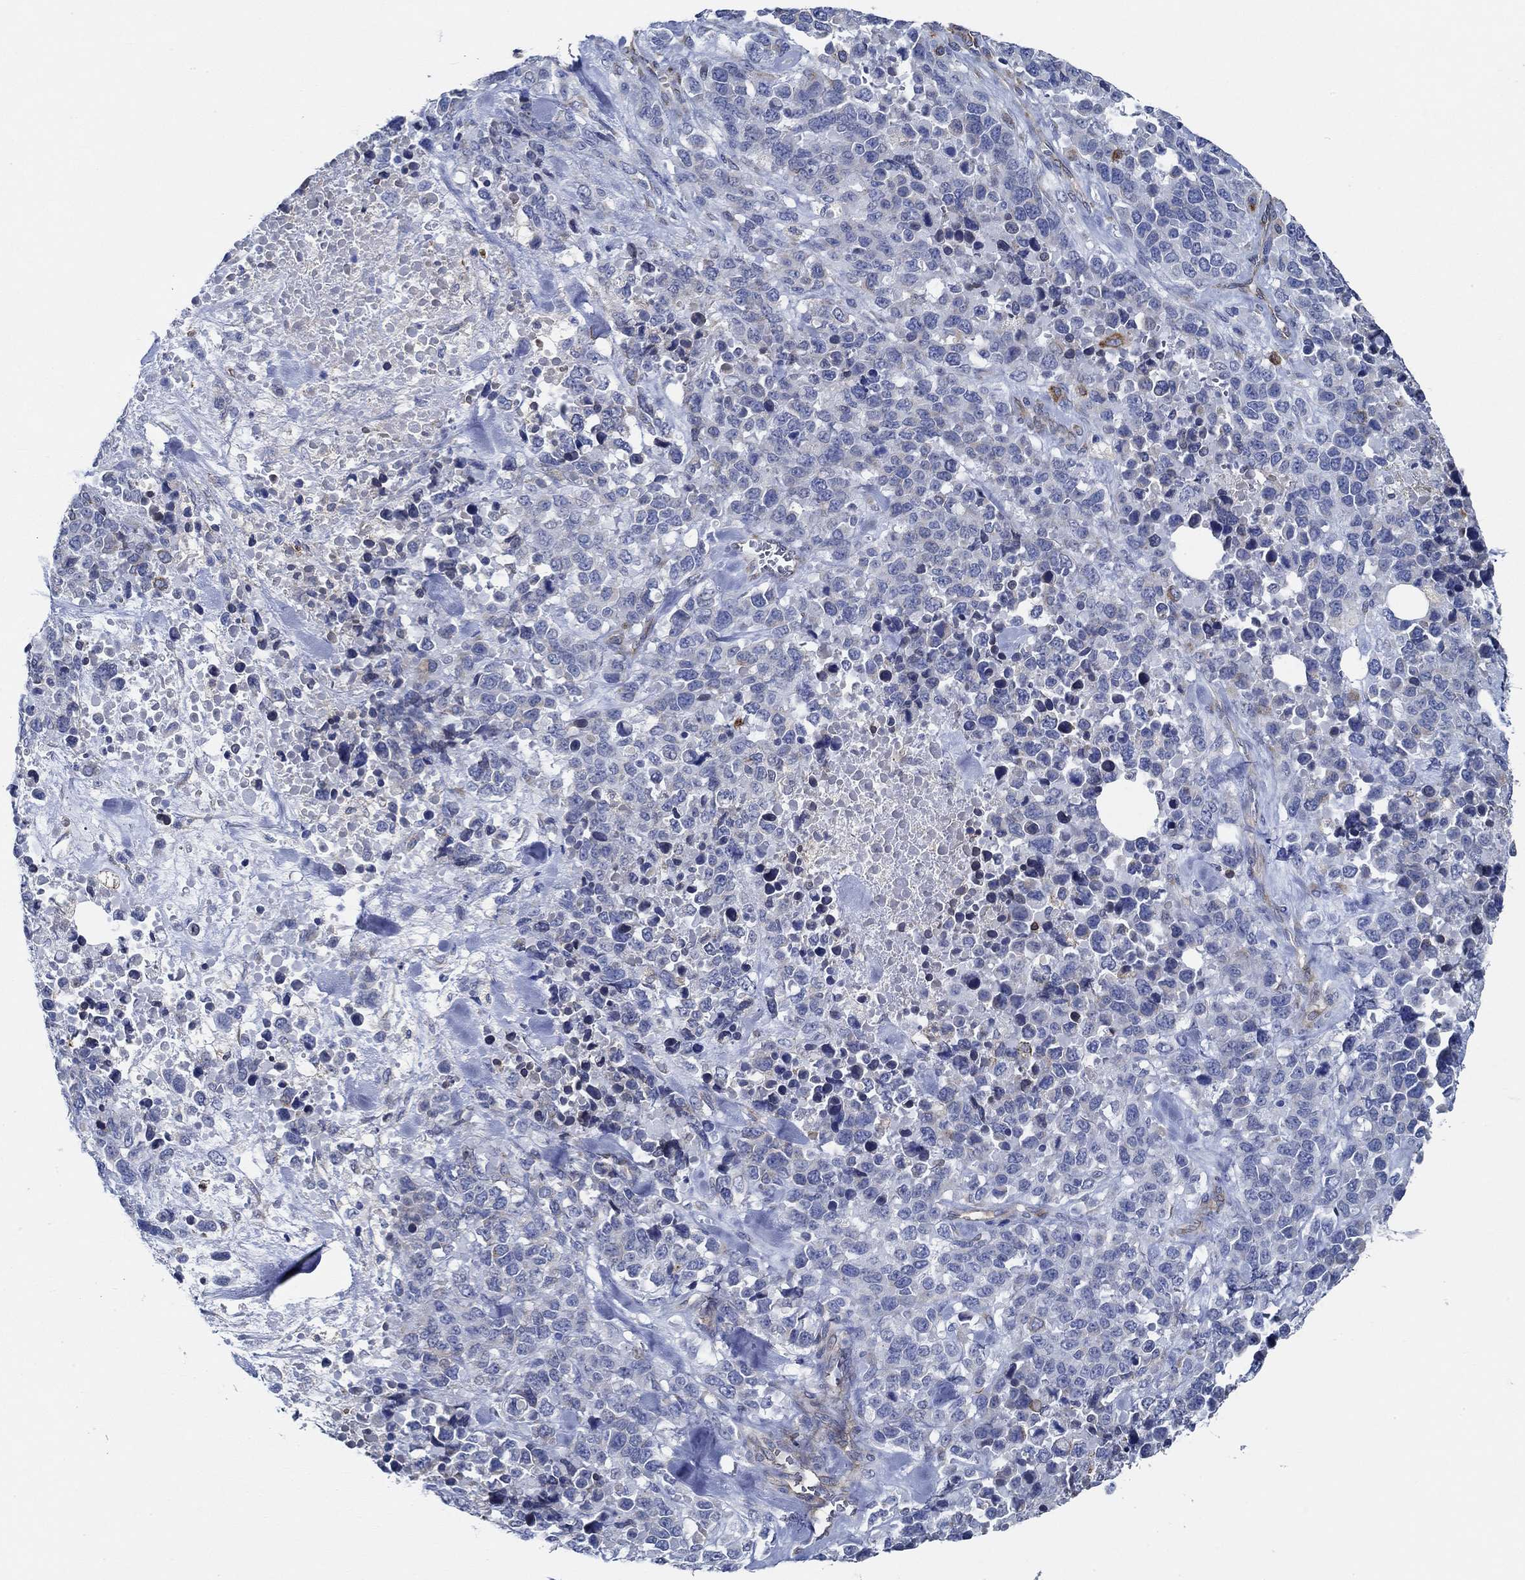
{"staining": {"intensity": "negative", "quantity": "none", "location": "none"}, "tissue": "melanoma", "cell_type": "Tumor cells", "image_type": "cancer", "snomed": [{"axis": "morphology", "description": "Malignant melanoma, Metastatic site"}, {"axis": "topography", "description": "Skin"}], "caption": "IHC histopathology image of melanoma stained for a protein (brown), which displays no expression in tumor cells.", "gene": "HECW2", "patient": {"sex": "male", "age": 84}}